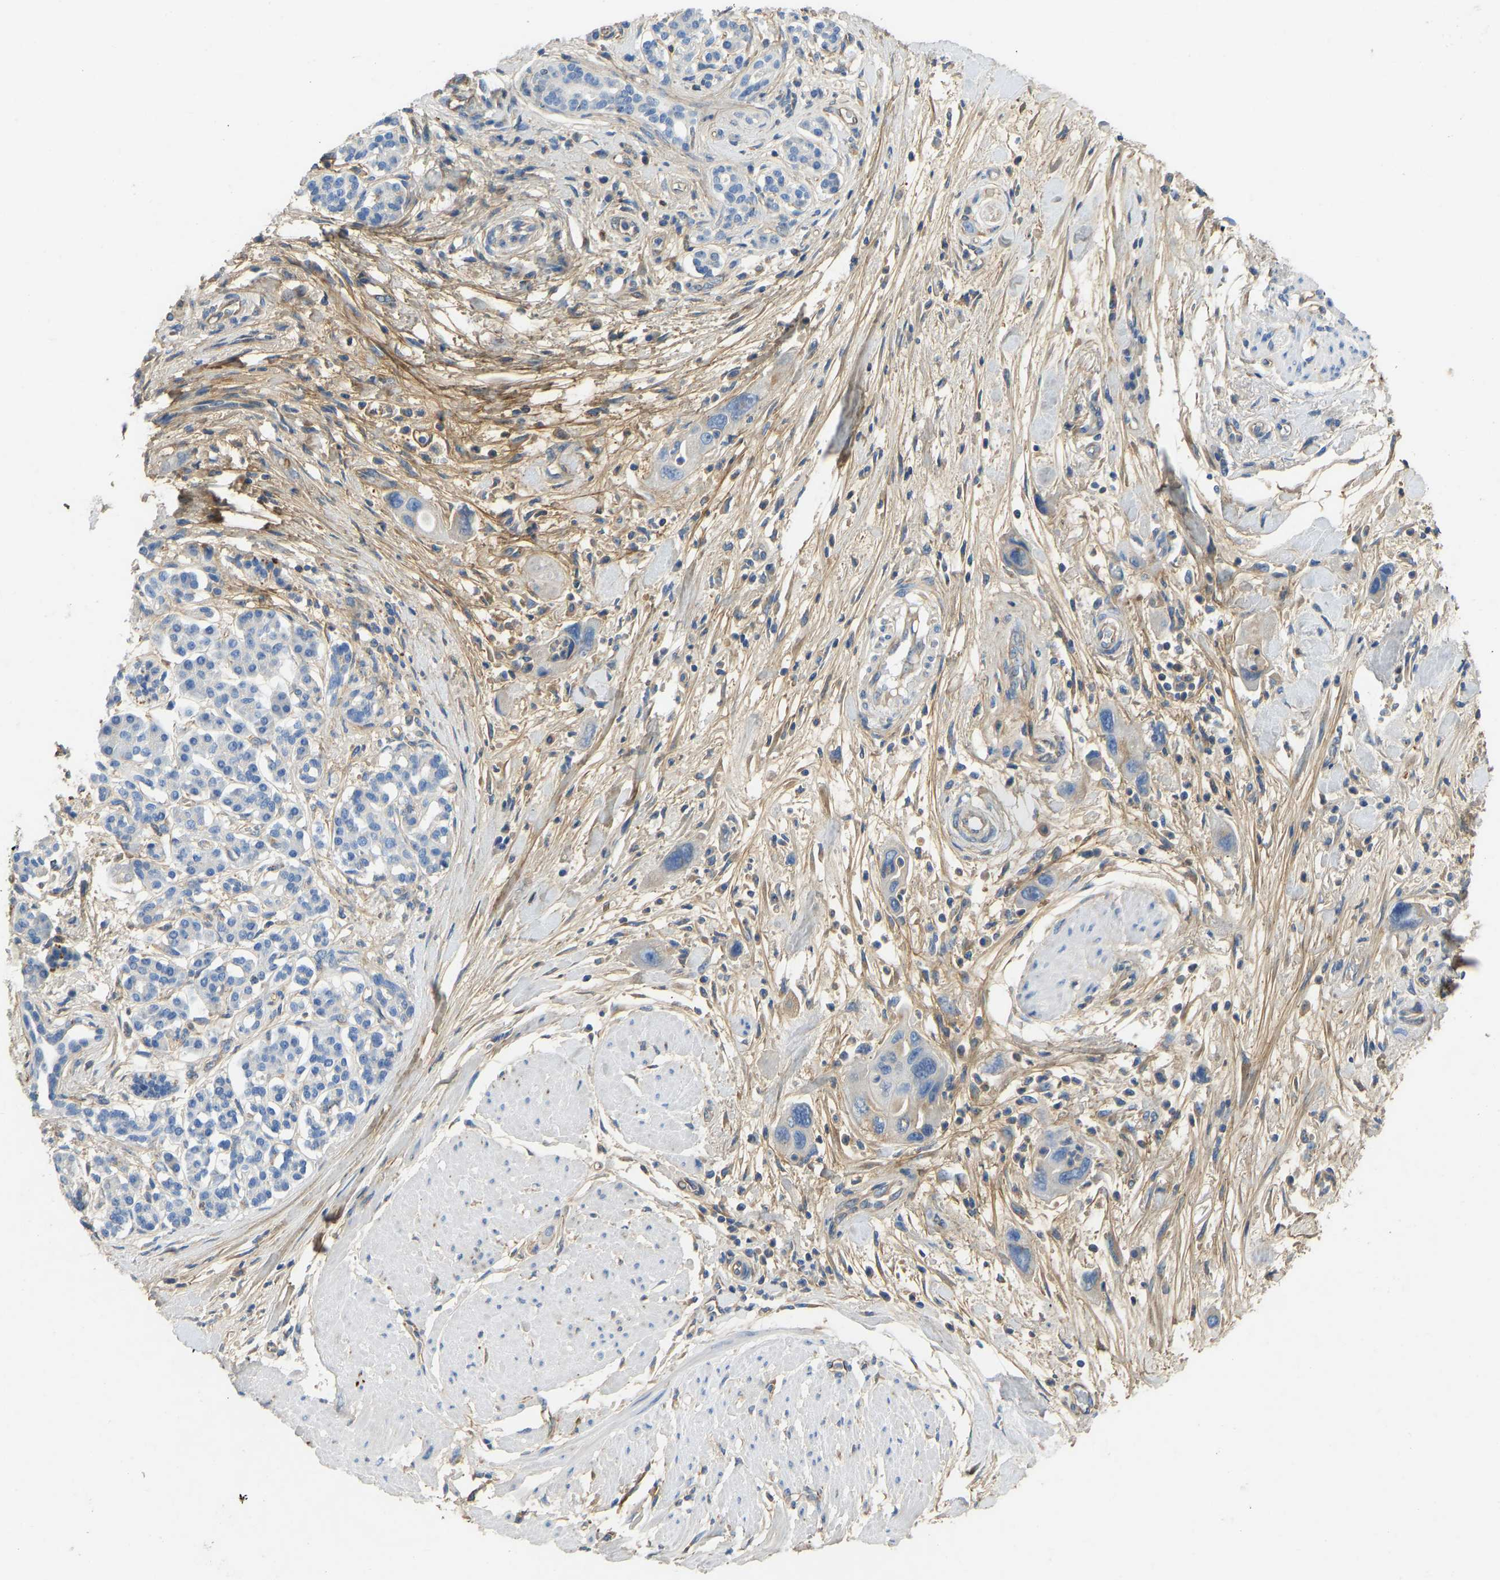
{"staining": {"intensity": "negative", "quantity": "none", "location": "none"}, "tissue": "pancreatic cancer", "cell_type": "Tumor cells", "image_type": "cancer", "snomed": [{"axis": "morphology", "description": "Normal tissue, NOS"}, {"axis": "morphology", "description": "Adenocarcinoma, NOS"}, {"axis": "topography", "description": "Pancreas"}], "caption": "Pancreatic adenocarcinoma was stained to show a protein in brown. There is no significant positivity in tumor cells.", "gene": "TECTA", "patient": {"sex": "female", "age": 71}}